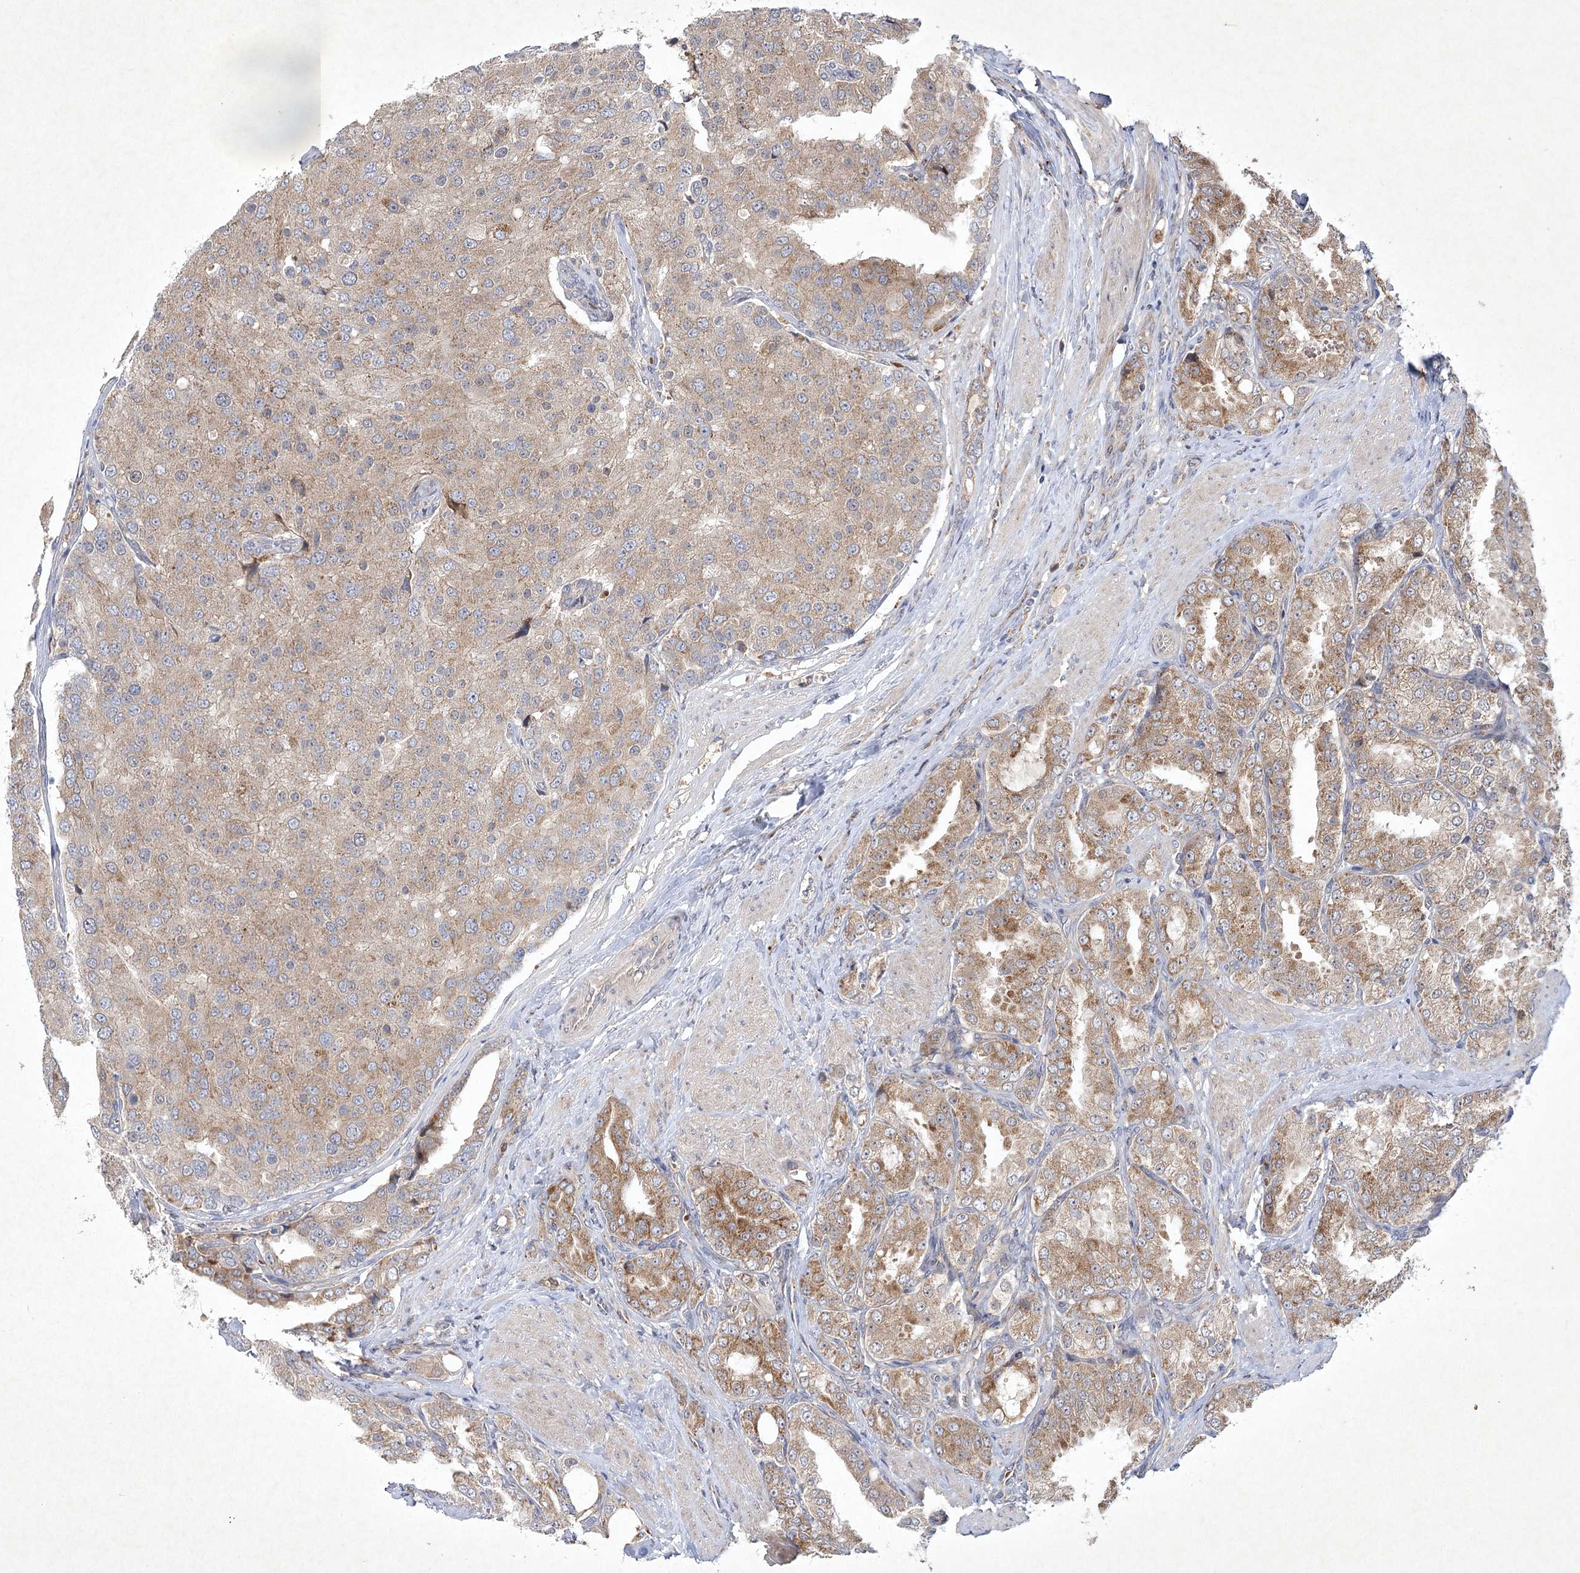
{"staining": {"intensity": "moderate", "quantity": "25%-75%", "location": "cytoplasmic/membranous"}, "tissue": "prostate cancer", "cell_type": "Tumor cells", "image_type": "cancer", "snomed": [{"axis": "morphology", "description": "Adenocarcinoma, High grade"}, {"axis": "topography", "description": "Prostate"}], "caption": "IHC (DAB (3,3'-diaminobenzidine)) staining of prostate high-grade adenocarcinoma displays moderate cytoplasmic/membranous protein expression in approximately 25%-75% of tumor cells. The staining was performed using DAB (3,3'-diaminobenzidine) to visualize the protein expression in brown, while the nuclei were stained in blue with hematoxylin (Magnification: 20x).", "gene": "PYROXD2", "patient": {"sex": "male", "age": 50}}